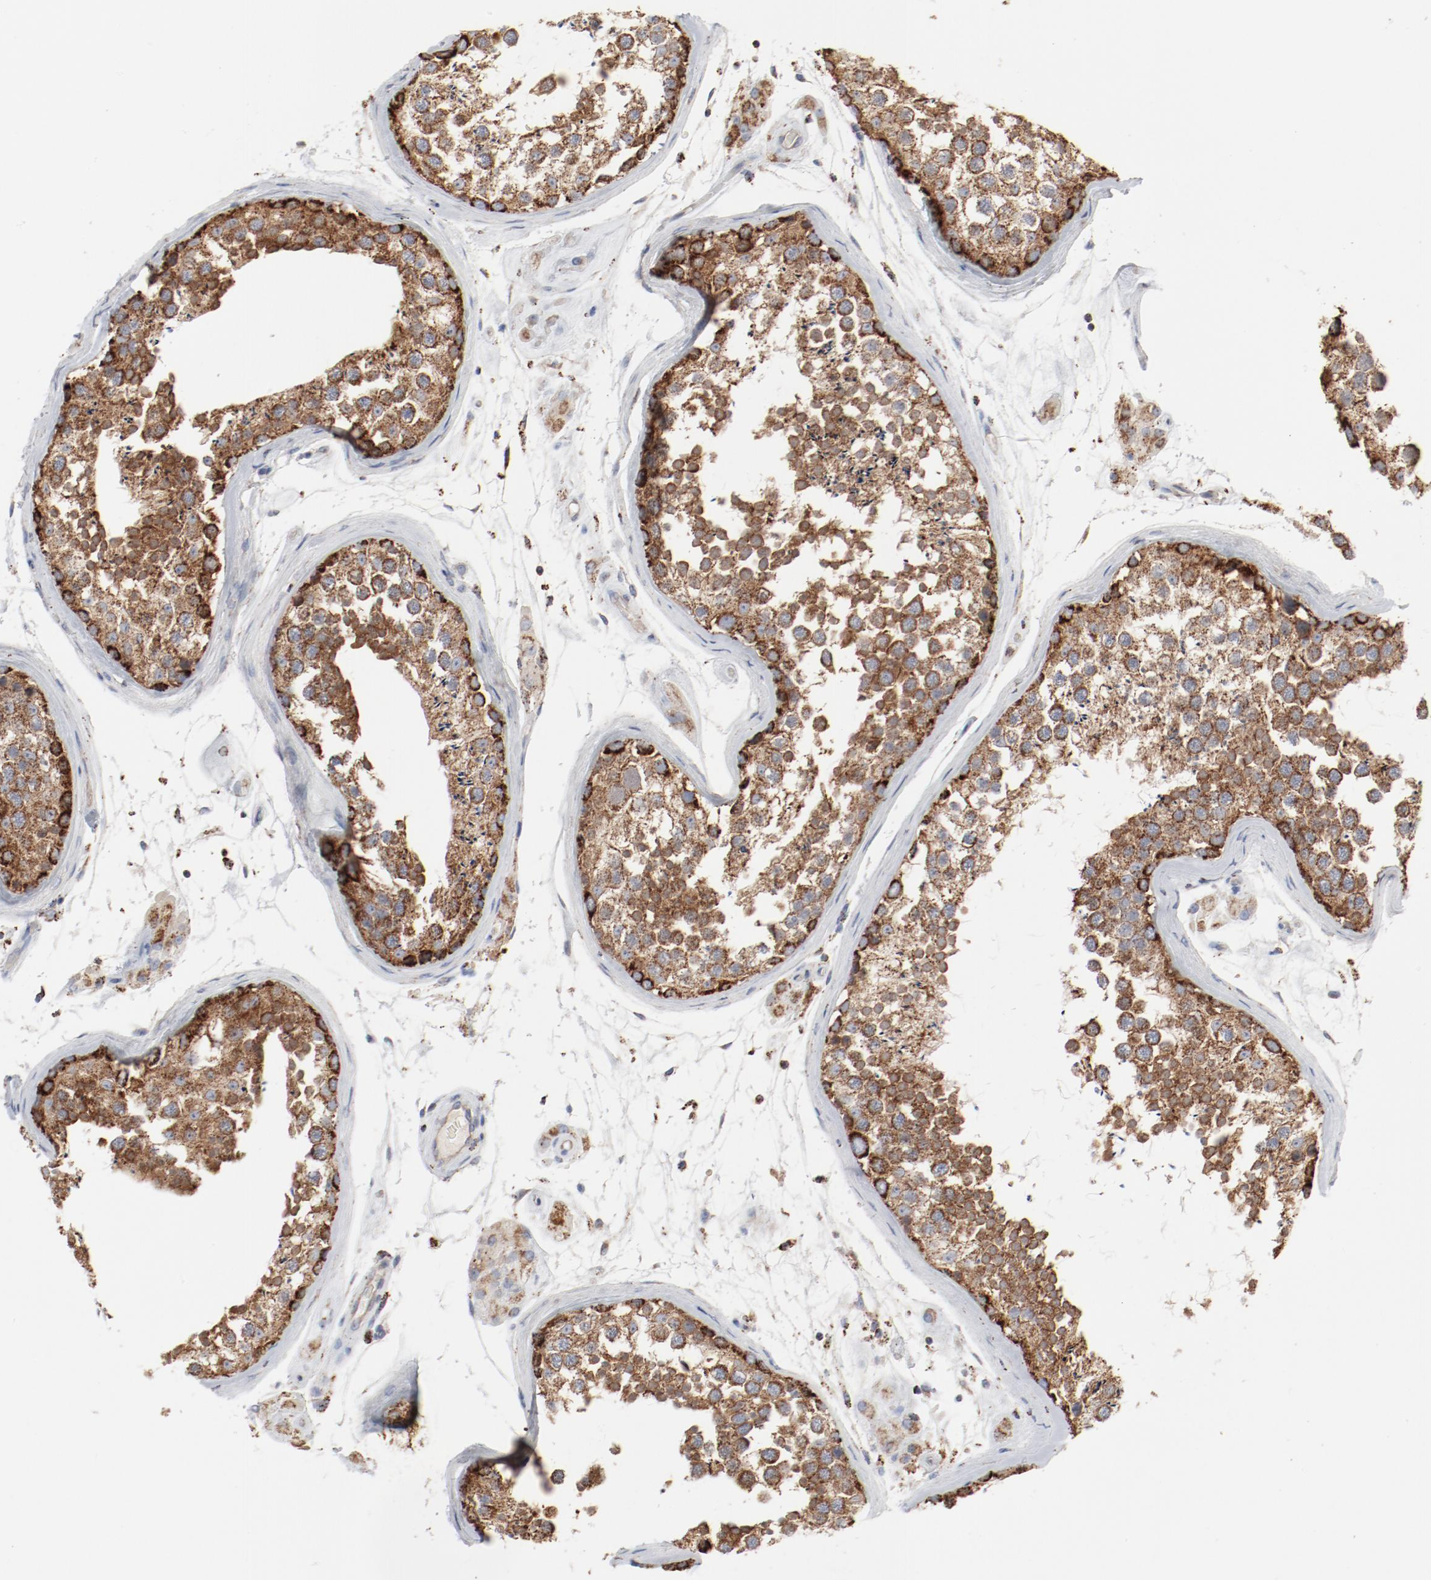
{"staining": {"intensity": "strong", "quantity": ">75%", "location": "cytoplasmic/membranous"}, "tissue": "testis", "cell_type": "Cells in seminiferous ducts", "image_type": "normal", "snomed": [{"axis": "morphology", "description": "Normal tissue, NOS"}, {"axis": "topography", "description": "Testis"}], "caption": "About >75% of cells in seminiferous ducts in unremarkable testis exhibit strong cytoplasmic/membranous protein expression as visualized by brown immunohistochemical staining.", "gene": "SETD3", "patient": {"sex": "male", "age": 46}}